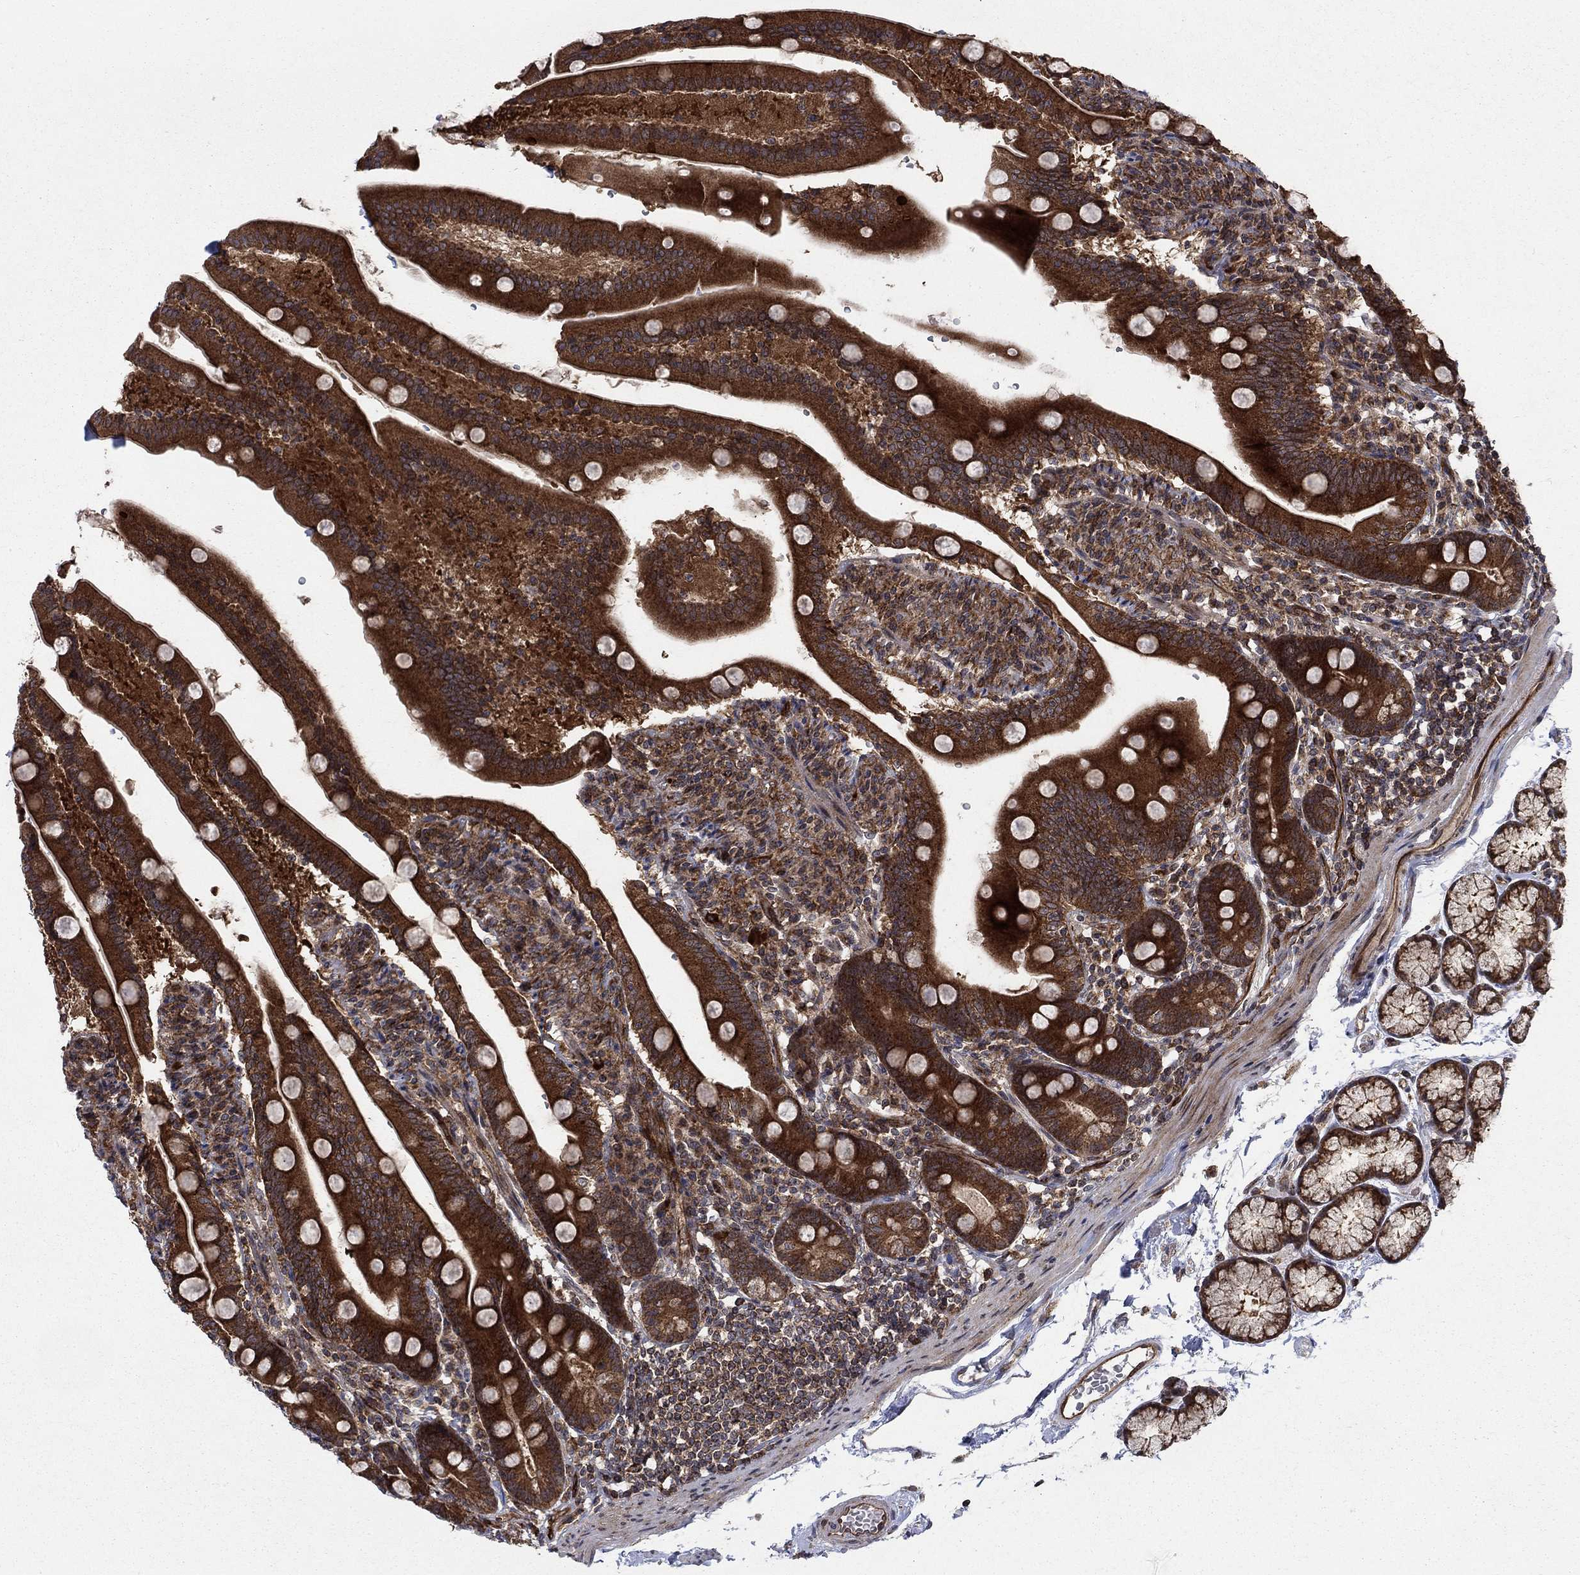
{"staining": {"intensity": "strong", "quantity": ">75%", "location": "cytoplasmic/membranous"}, "tissue": "duodenum", "cell_type": "Glandular cells", "image_type": "normal", "snomed": [{"axis": "morphology", "description": "Normal tissue, NOS"}, {"axis": "topography", "description": "Duodenum"}], "caption": "IHC (DAB) staining of normal duodenum exhibits strong cytoplasmic/membranous protein staining in approximately >75% of glandular cells. (DAB (3,3'-diaminobenzidine) IHC, brown staining for protein, blue staining for nuclei).", "gene": "IFI35", "patient": {"sex": "female", "age": 67}}